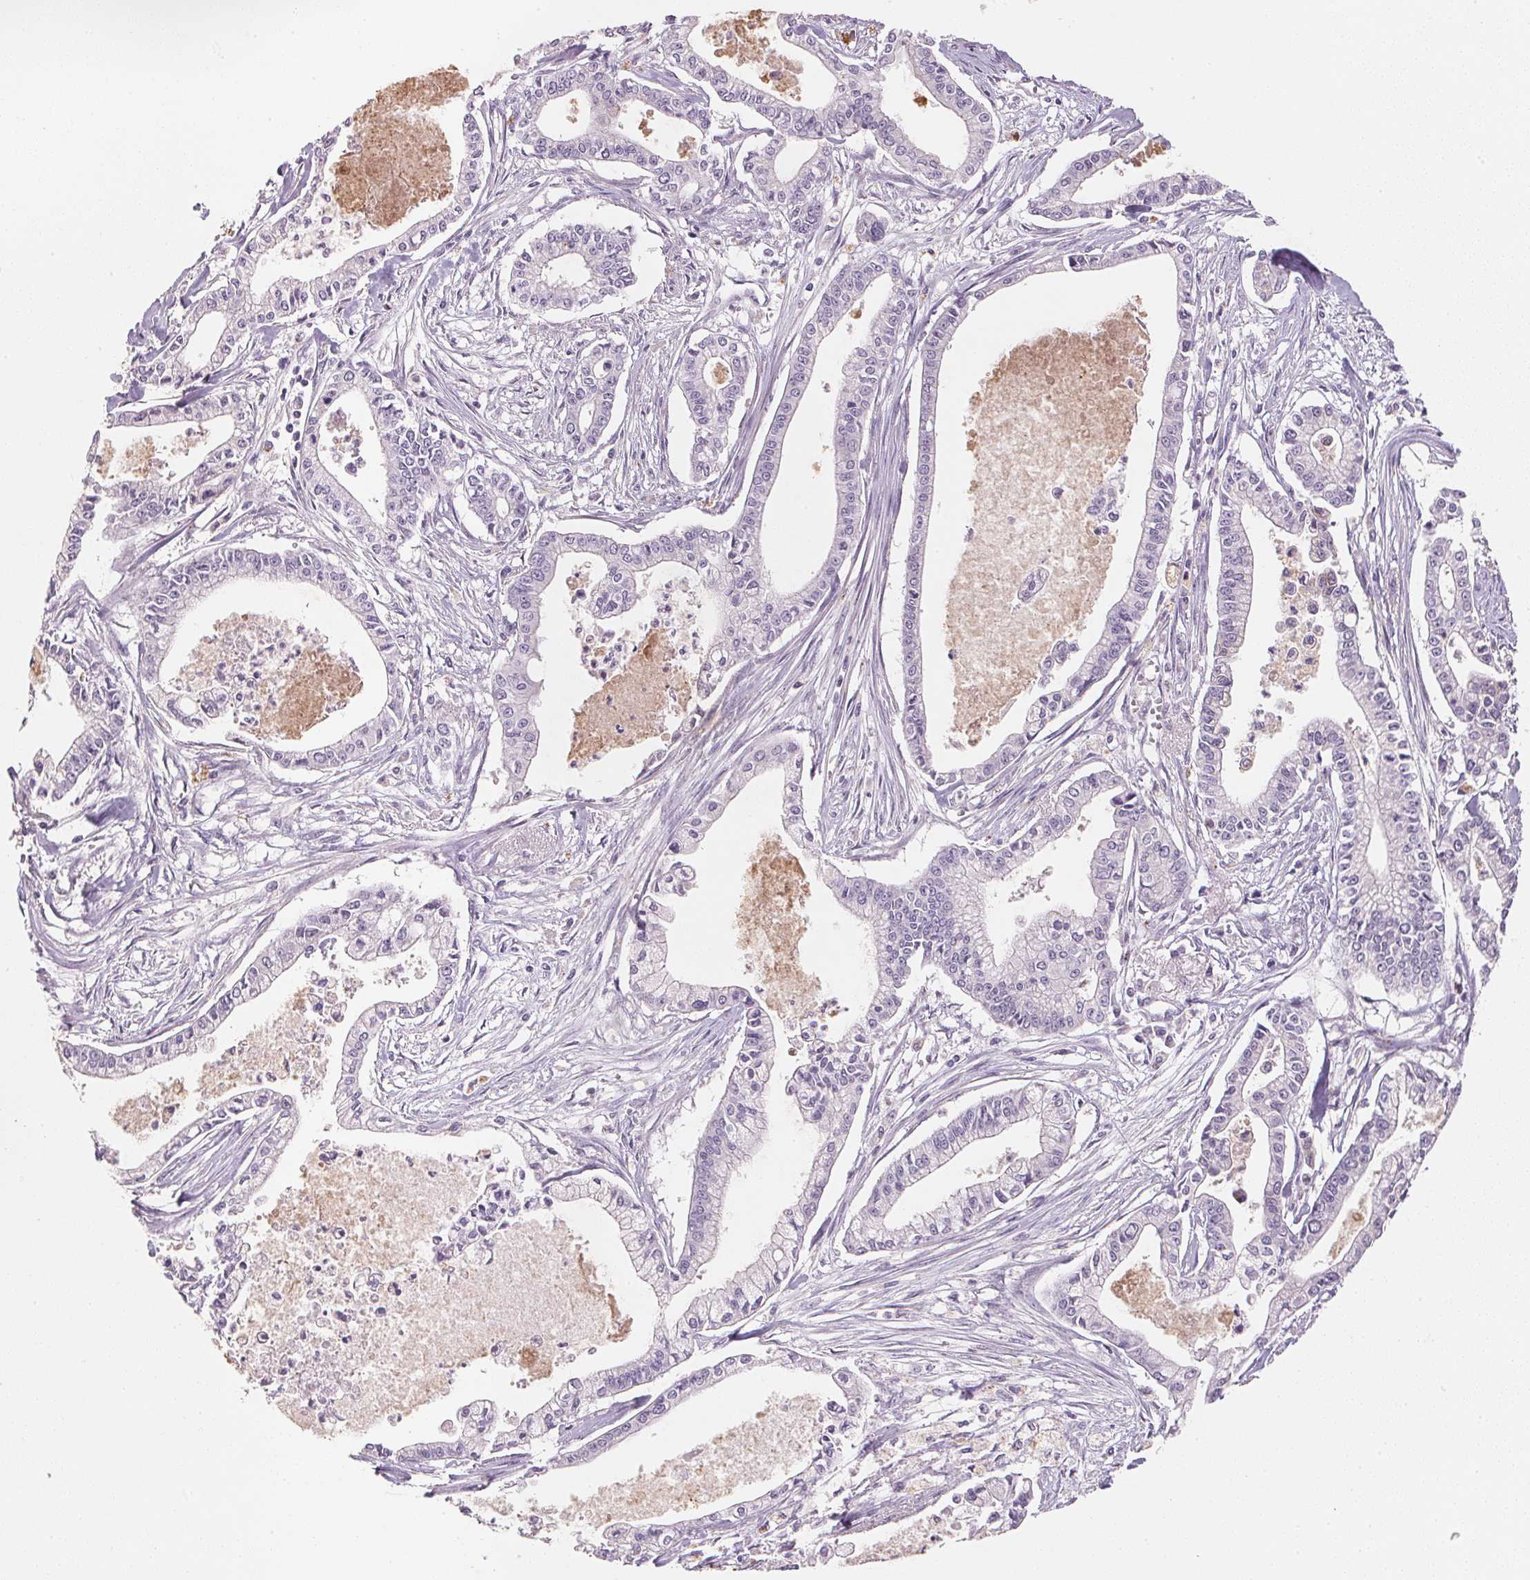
{"staining": {"intensity": "negative", "quantity": "none", "location": "none"}, "tissue": "pancreatic cancer", "cell_type": "Tumor cells", "image_type": "cancer", "snomed": [{"axis": "morphology", "description": "Adenocarcinoma, NOS"}, {"axis": "topography", "description": "Pancreas"}], "caption": "An image of pancreatic cancer (adenocarcinoma) stained for a protein exhibits no brown staining in tumor cells.", "gene": "CXCL5", "patient": {"sex": "female", "age": 65}}